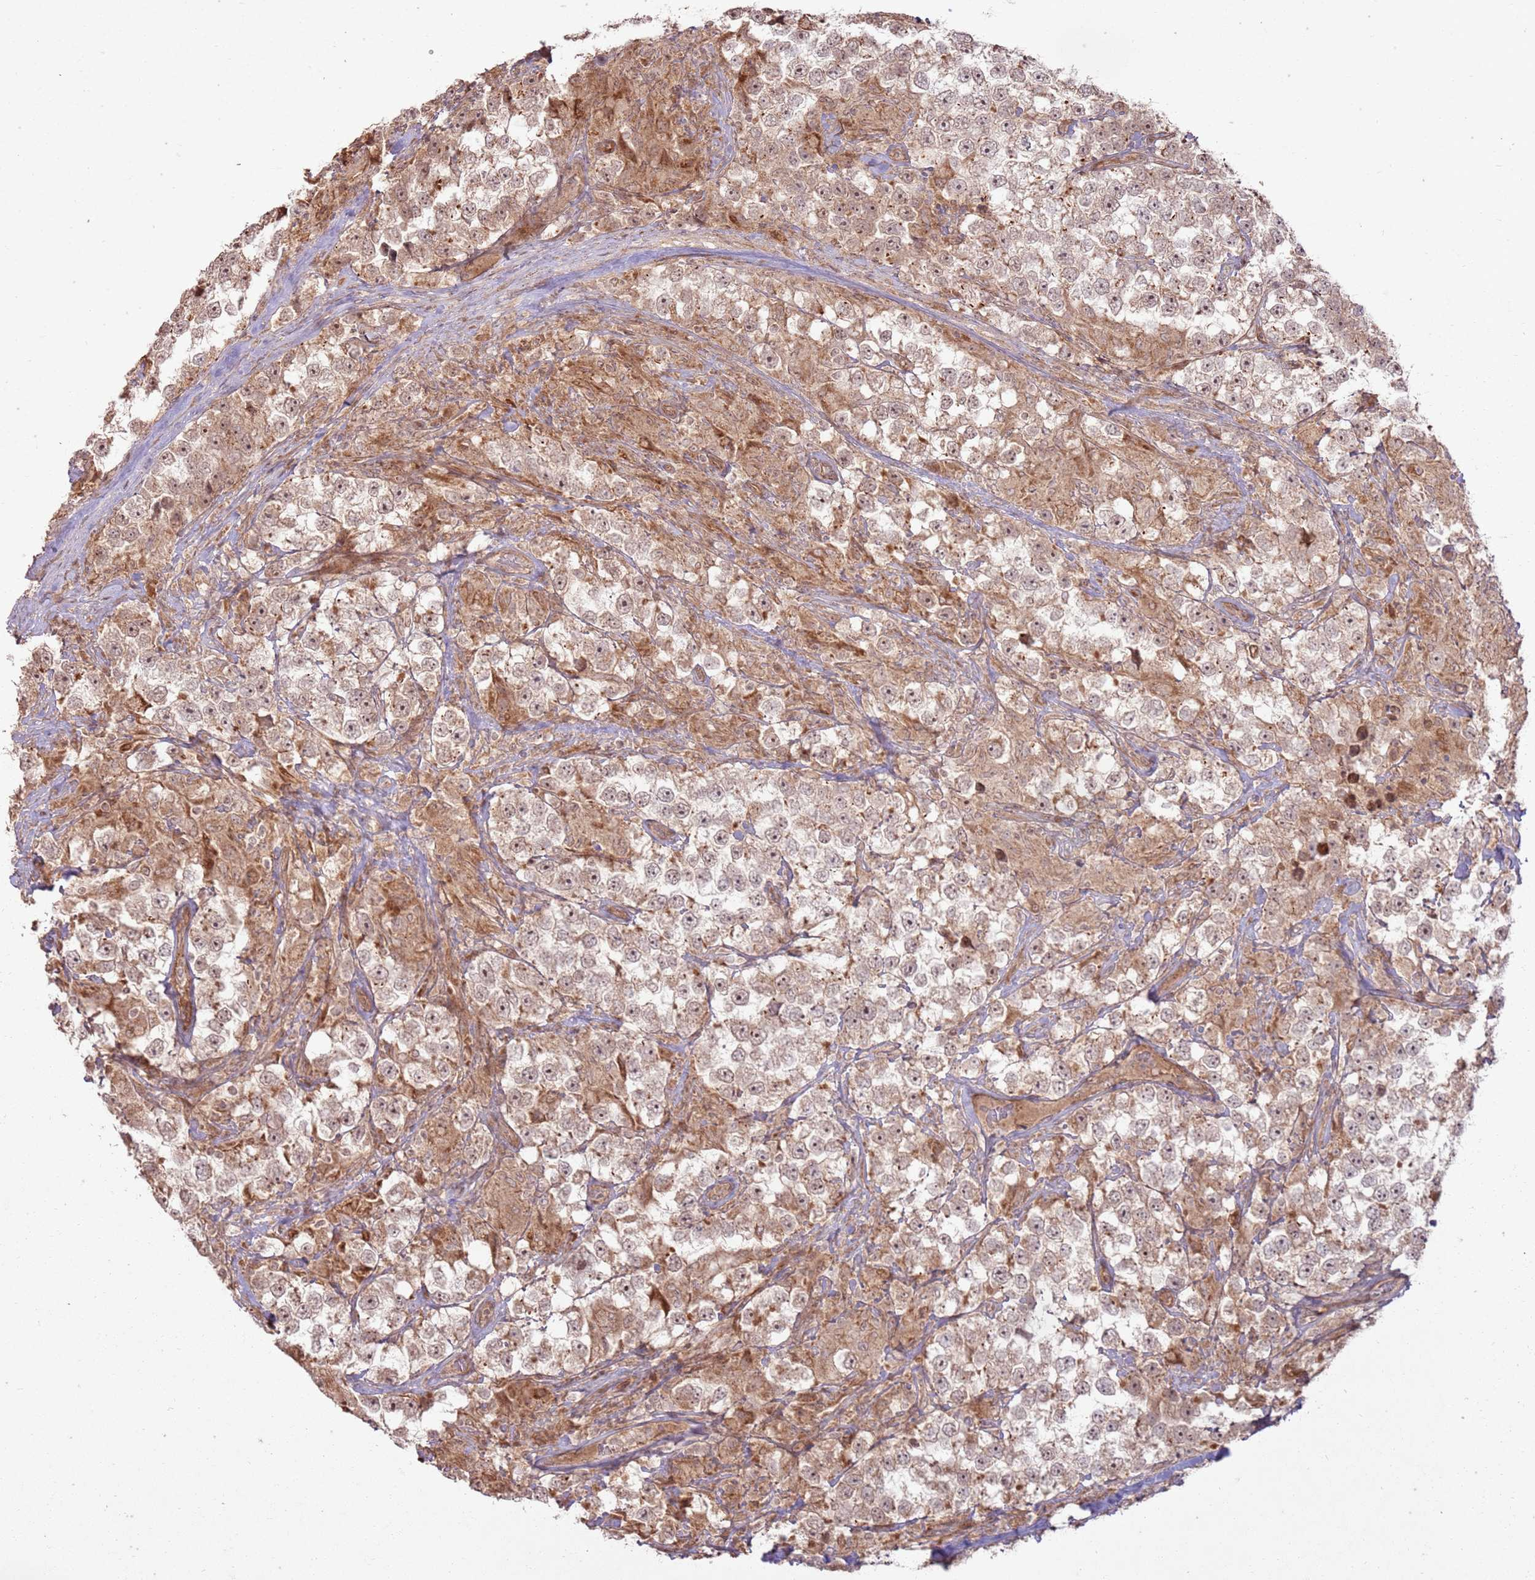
{"staining": {"intensity": "moderate", "quantity": ">75%", "location": "cytoplasmic/membranous,nuclear"}, "tissue": "testis cancer", "cell_type": "Tumor cells", "image_type": "cancer", "snomed": [{"axis": "morphology", "description": "Seminoma, NOS"}, {"axis": "topography", "description": "Testis"}], "caption": "Protein staining displays moderate cytoplasmic/membranous and nuclear expression in approximately >75% of tumor cells in testis cancer (seminoma).", "gene": "ZNF623", "patient": {"sex": "male", "age": 46}}